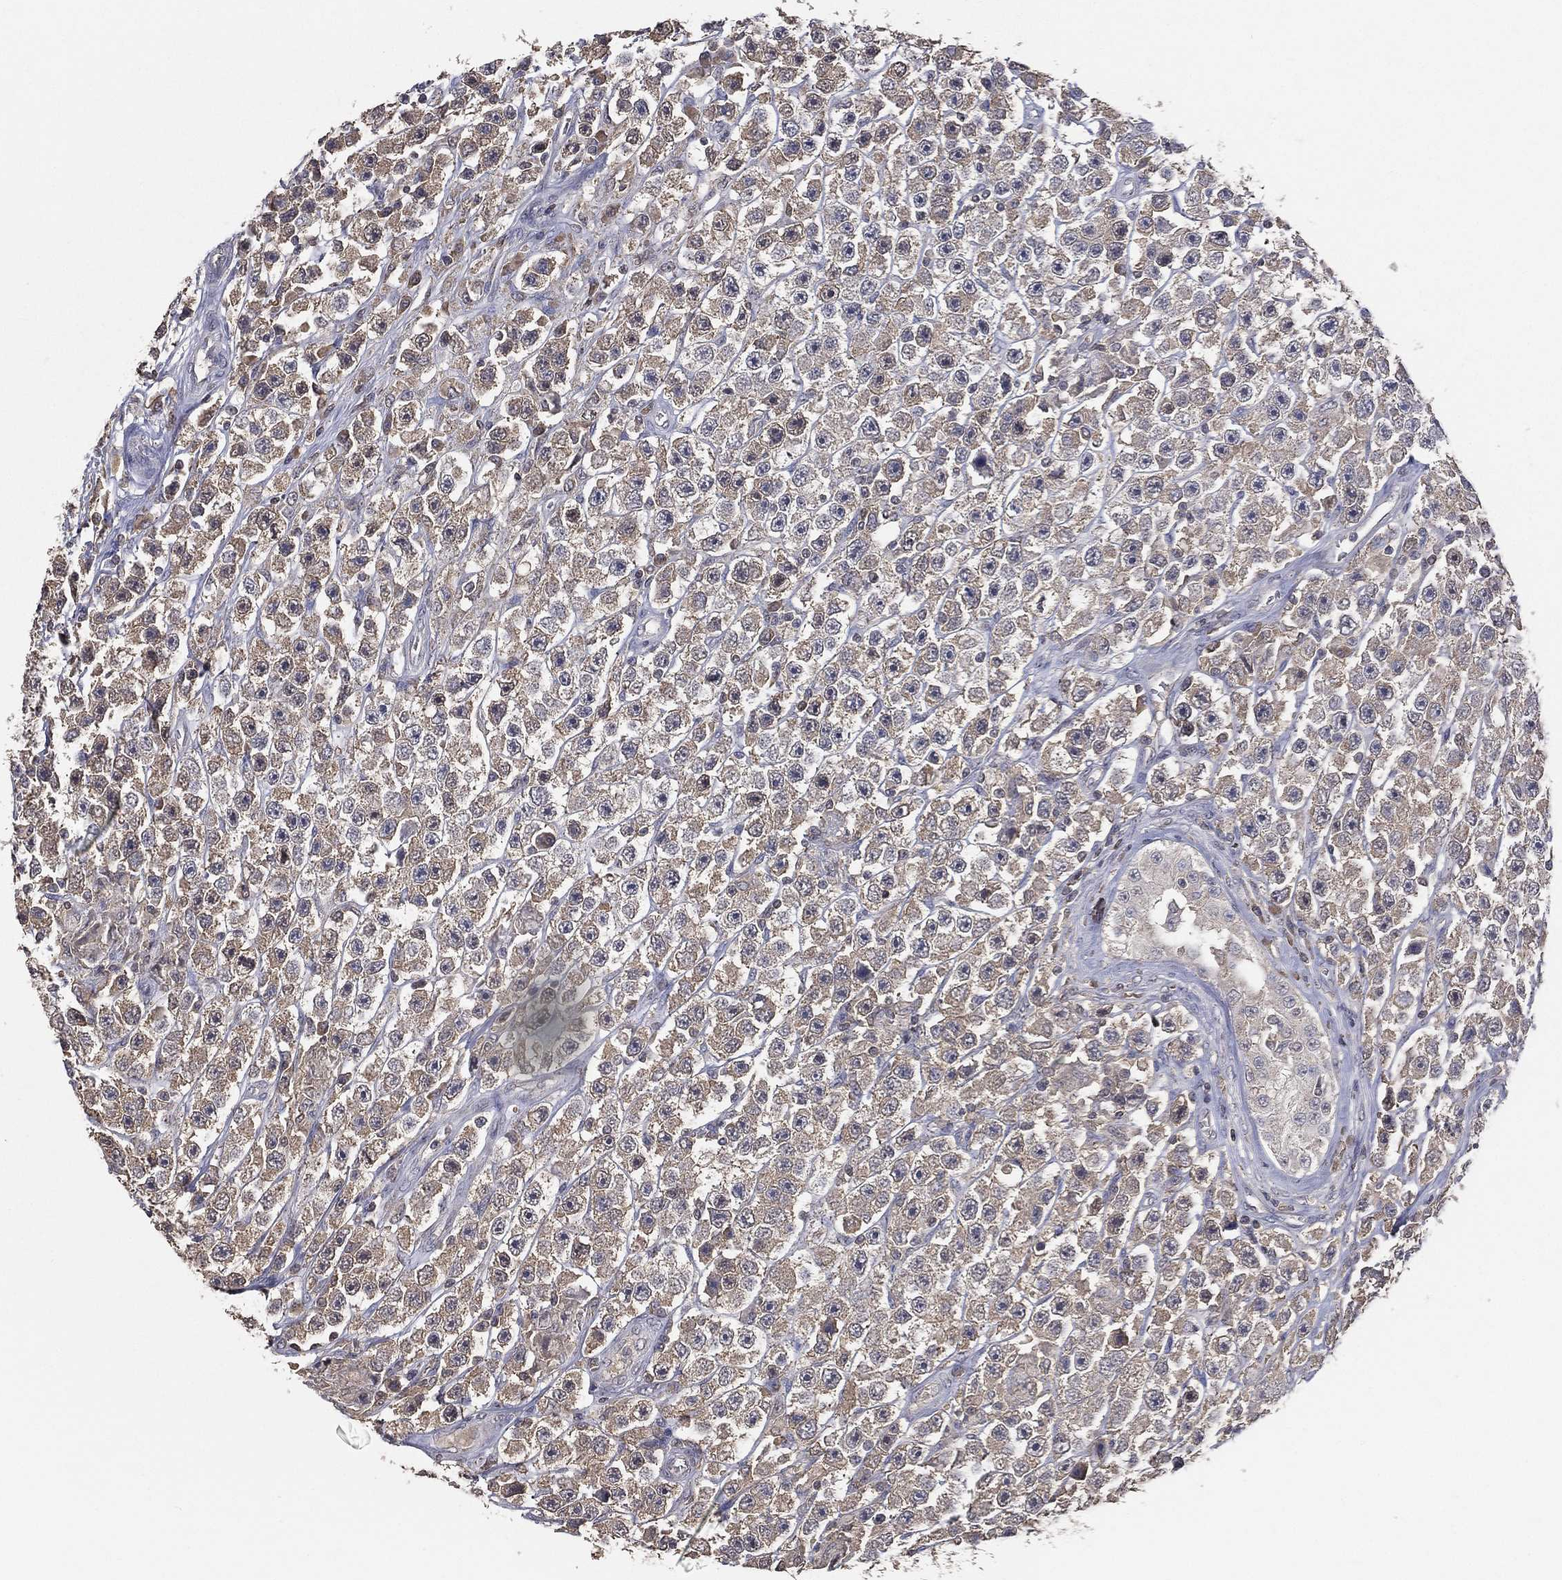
{"staining": {"intensity": "negative", "quantity": "none", "location": "none"}, "tissue": "testis cancer", "cell_type": "Tumor cells", "image_type": "cancer", "snomed": [{"axis": "morphology", "description": "Seminoma, NOS"}, {"axis": "topography", "description": "Testis"}], "caption": "Immunohistochemistry (IHC) micrograph of human testis cancer (seminoma) stained for a protein (brown), which shows no positivity in tumor cells.", "gene": "SNAP25", "patient": {"sex": "male", "age": 45}}